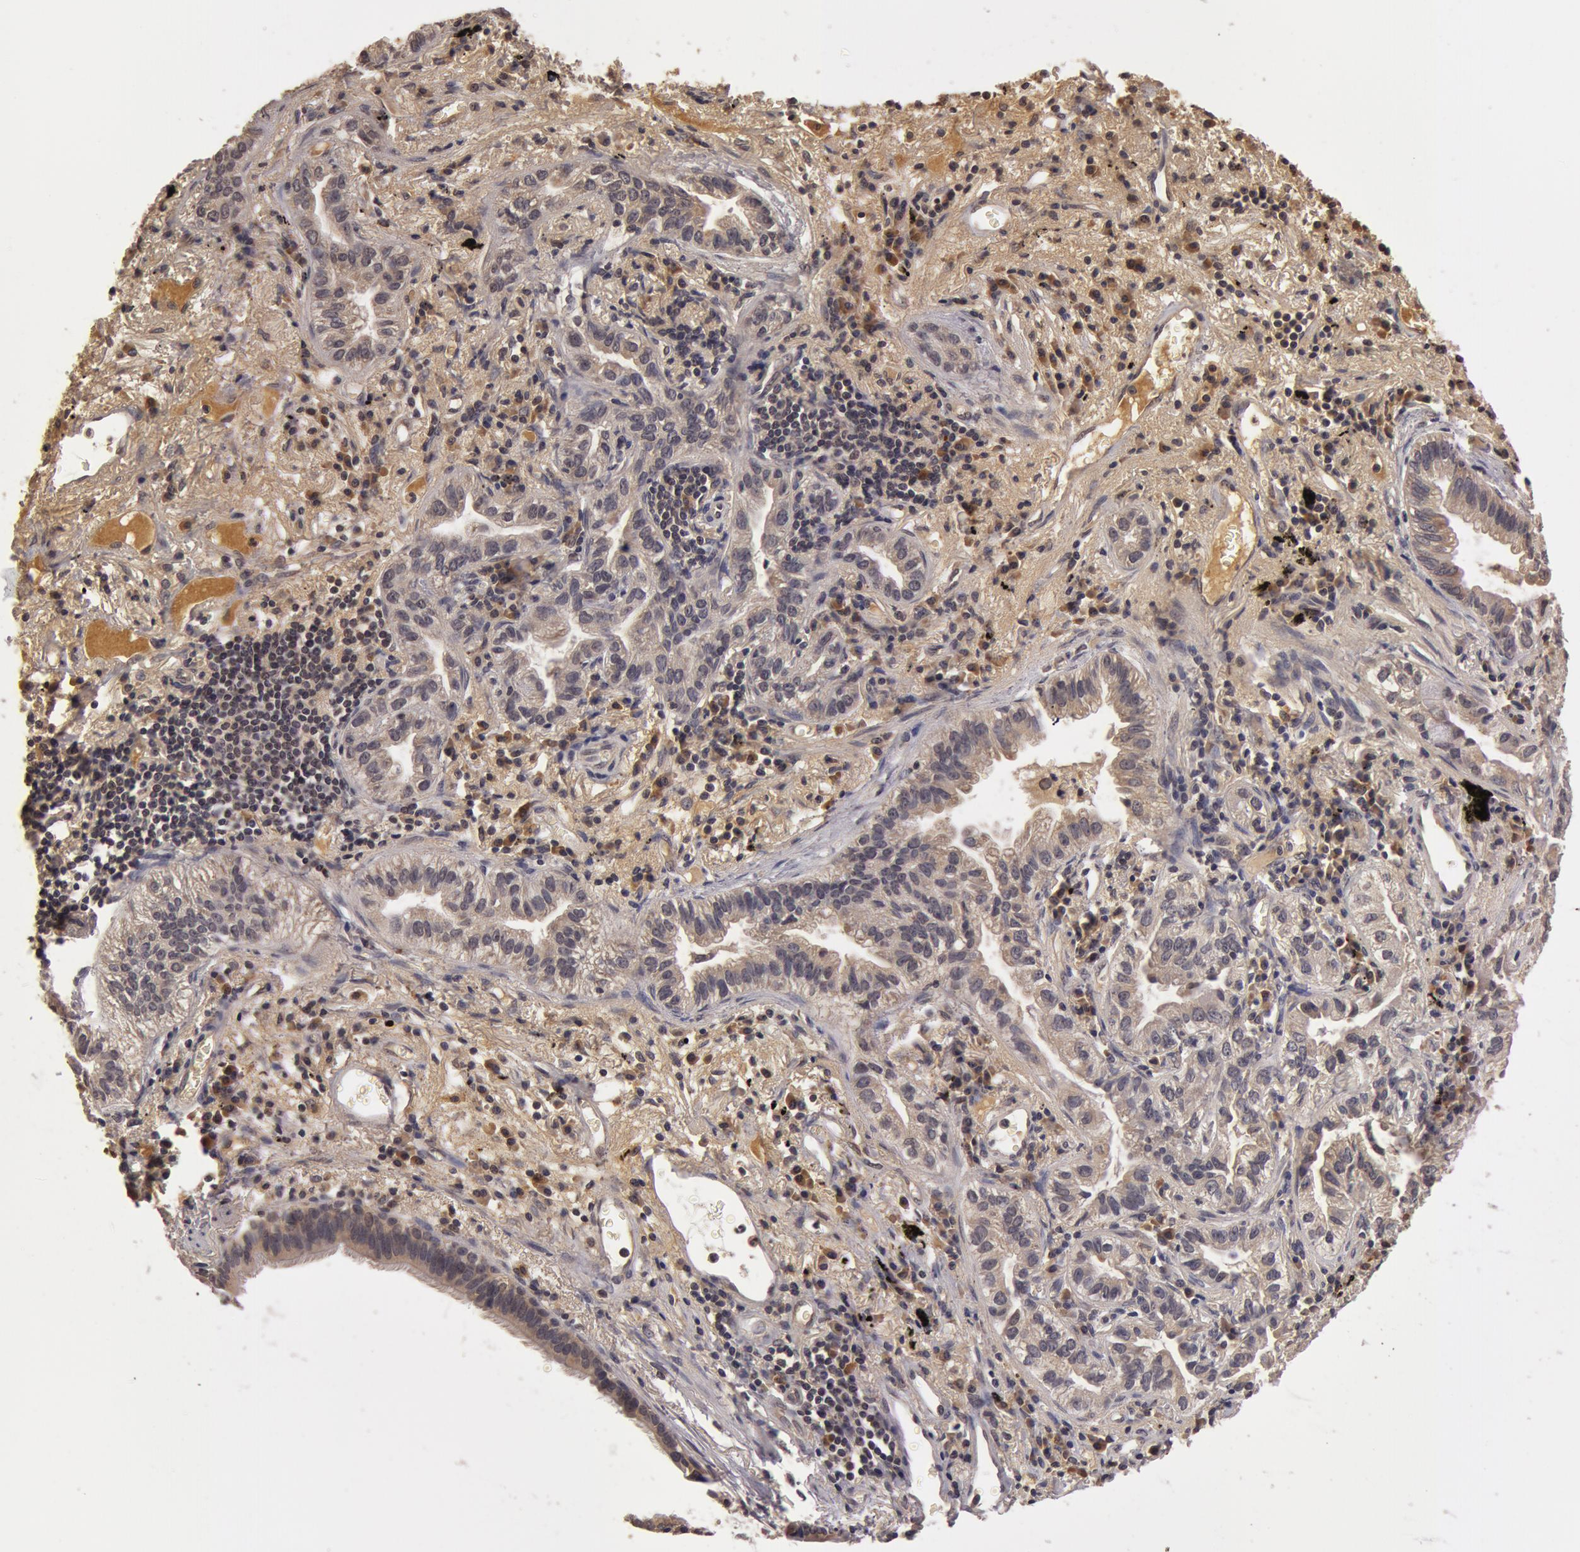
{"staining": {"intensity": "weak", "quantity": ">75%", "location": "cytoplasmic/membranous"}, "tissue": "lung cancer", "cell_type": "Tumor cells", "image_type": "cancer", "snomed": [{"axis": "morphology", "description": "Adenocarcinoma, NOS"}, {"axis": "topography", "description": "Lung"}], "caption": "Immunohistochemical staining of lung adenocarcinoma displays low levels of weak cytoplasmic/membranous expression in about >75% of tumor cells. Using DAB (3,3'-diaminobenzidine) (brown) and hematoxylin (blue) stains, captured at high magnification using brightfield microscopy.", "gene": "BCHE", "patient": {"sex": "female", "age": 50}}